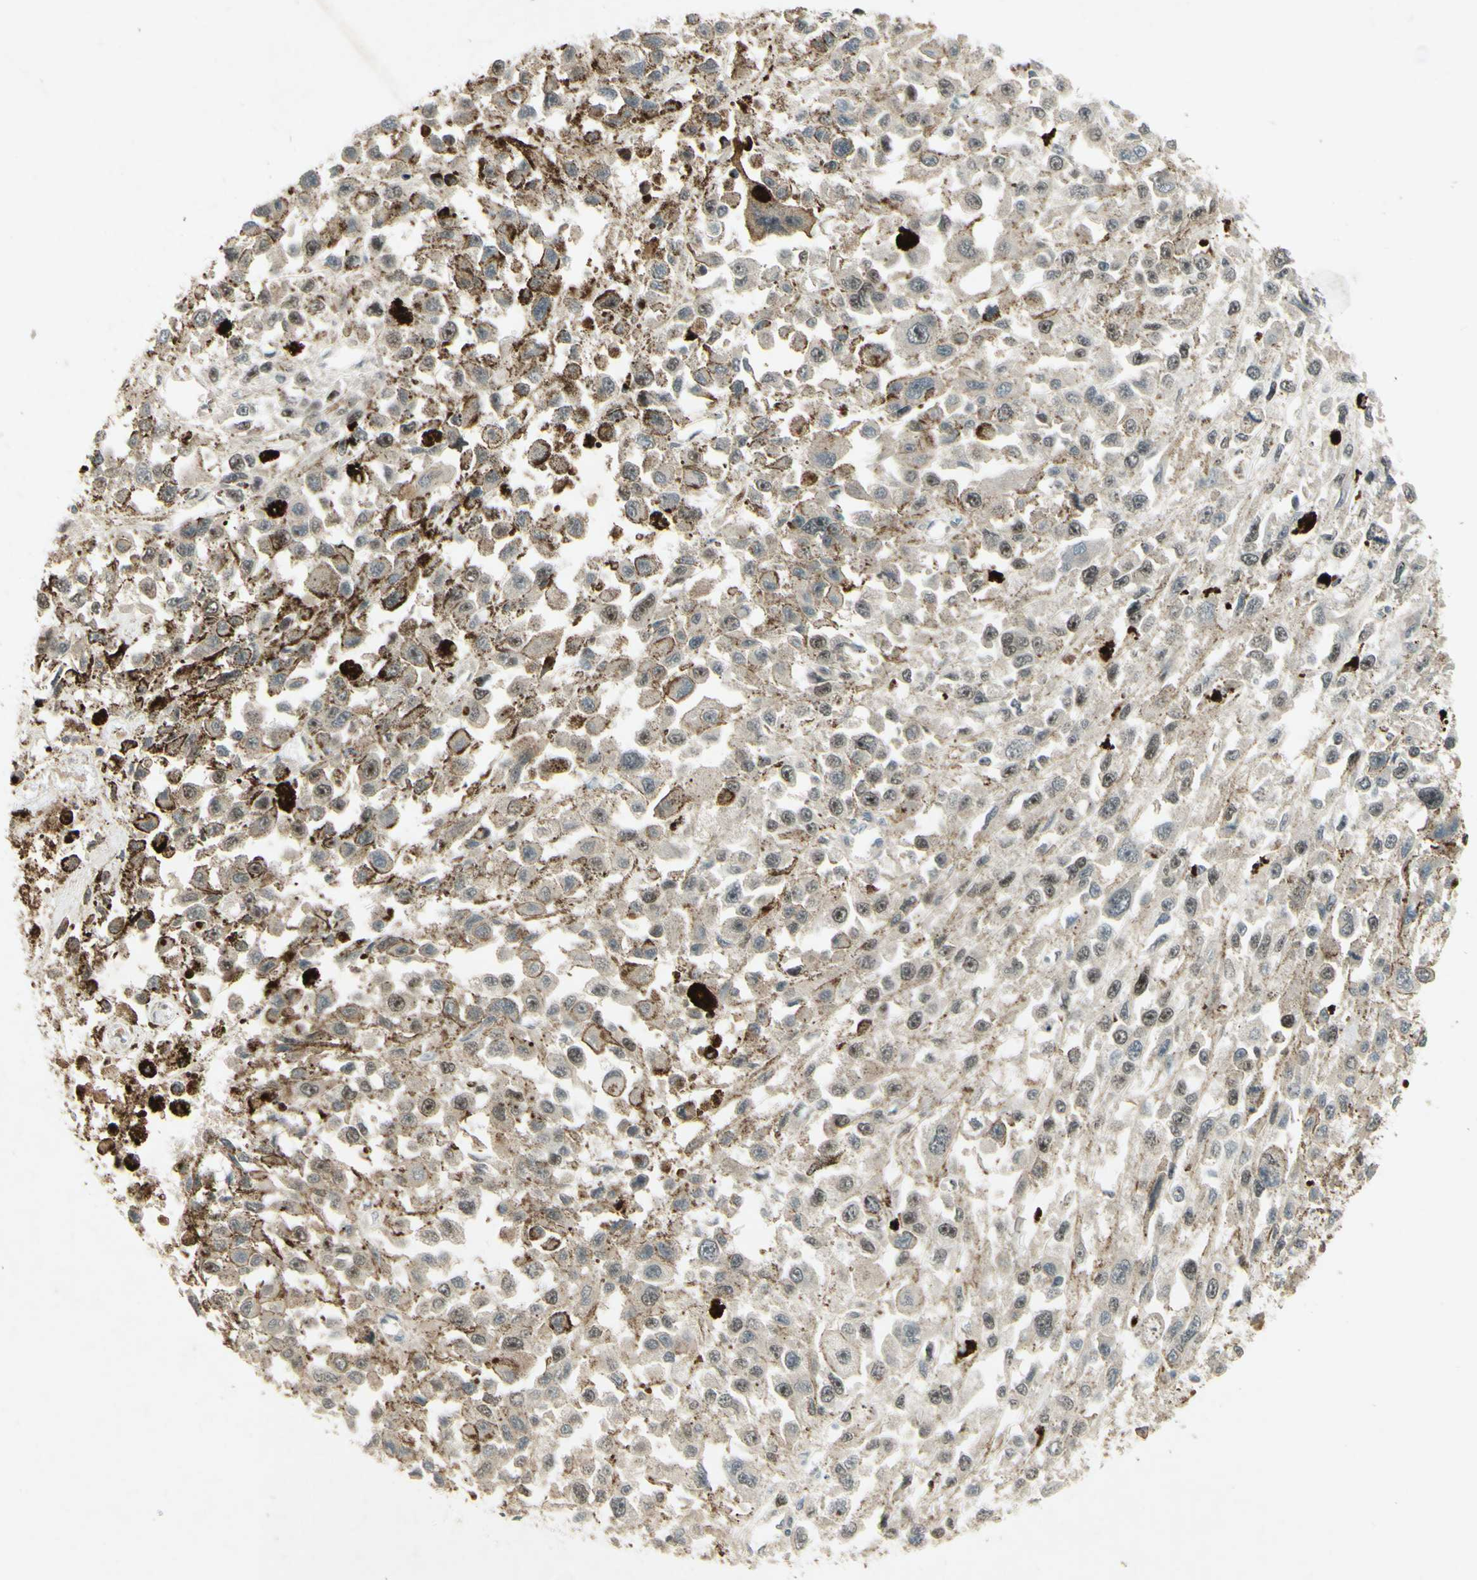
{"staining": {"intensity": "weak", "quantity": ">75%", "location": "cytoplasmic/membranous"}, "tissue": "melanoma", "cell_type": "Tumor cells", "image_type": "cancer", "snomed": [{"axis": "morphology", "description": "Malignant melanoma, Metastatic site"}, {"axis": "topography", "description": "Lymph node"}], "caption": "Immunohistochemical staining of human malignant melanoma (metastatic site) demonstrates weak cytoplasmic/membranous protein staining in about >75% of tumor cells.", "gene": "RAD18", "patient": {"sex": "male", "age": 59}}